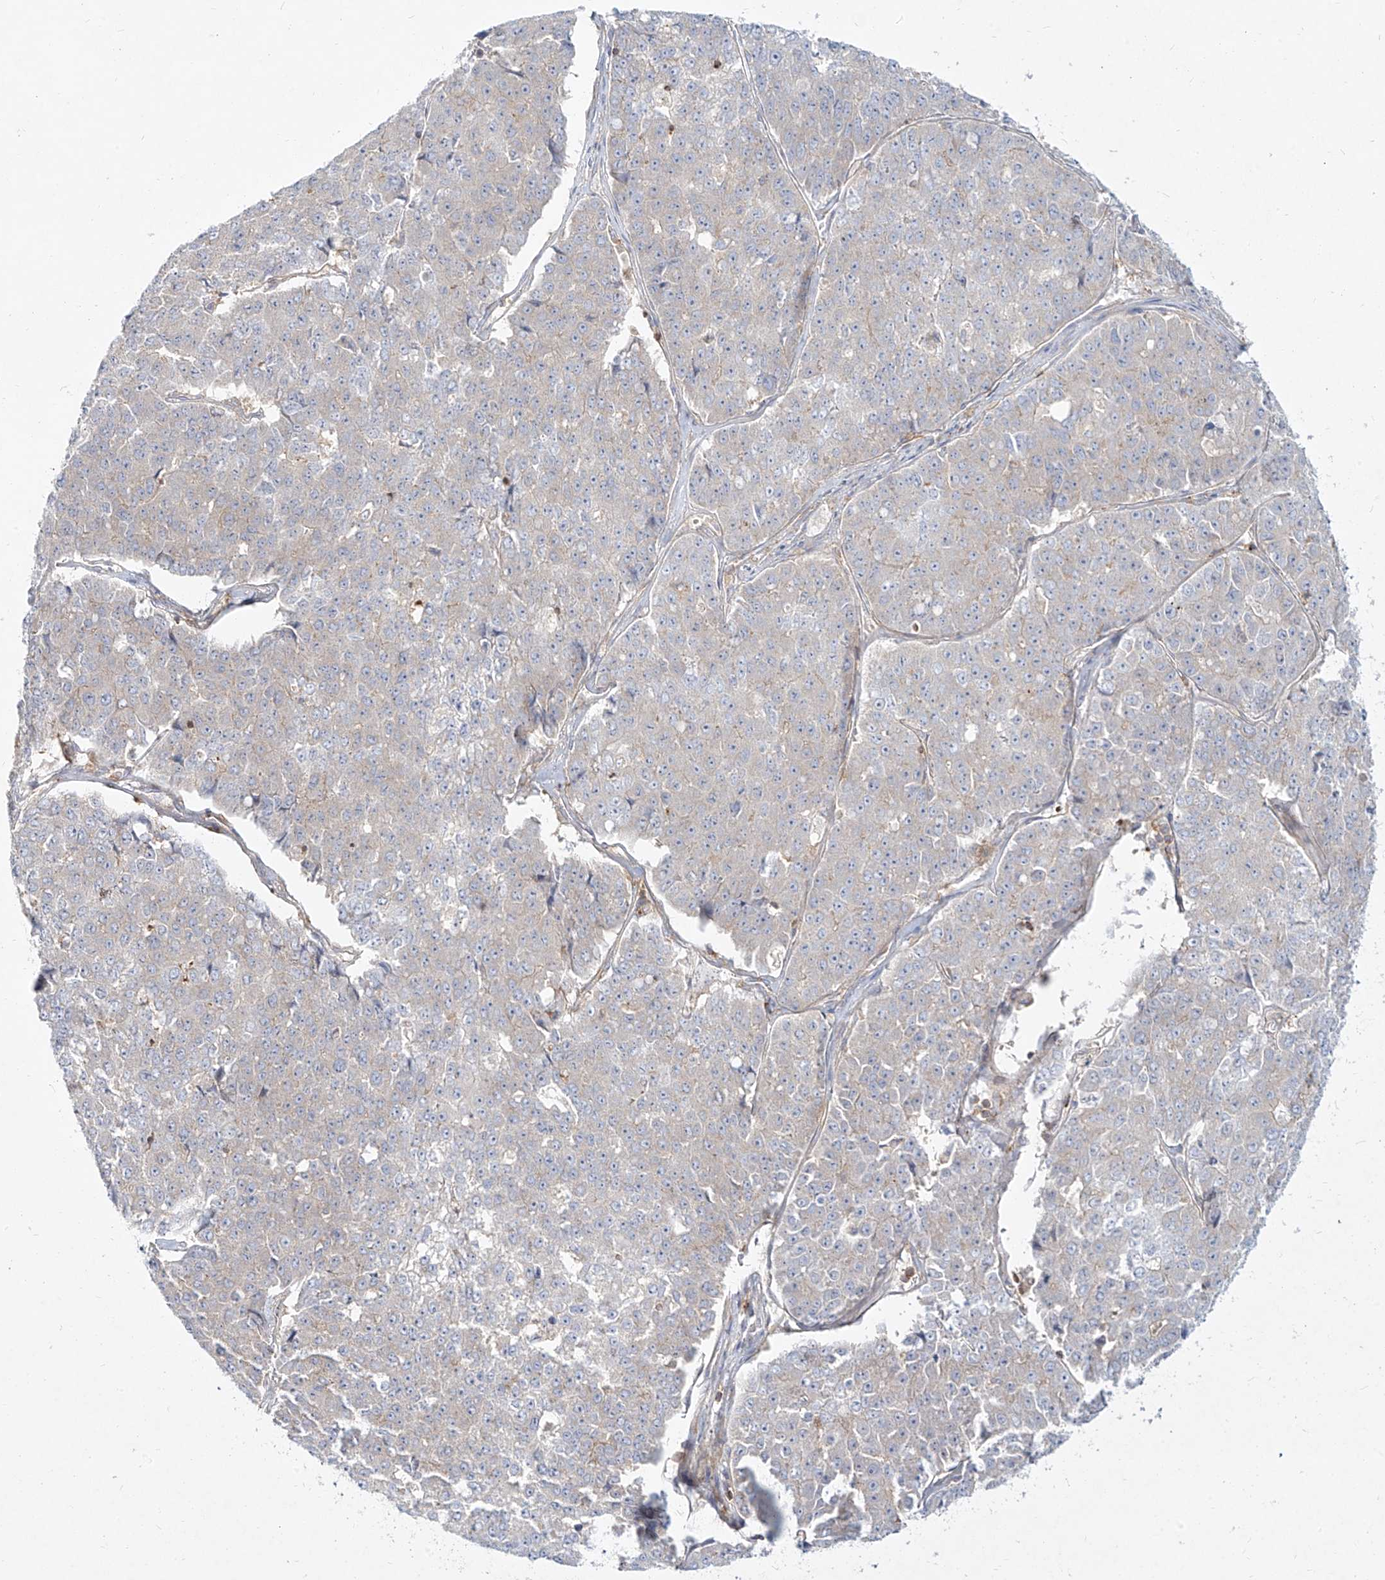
{"staining": {"intensity": "negative", "quantity": "none", "location": "none"}, "tissue": "pancreatic cancer", "cell_type": "Tumor cells", "image_type": "cancer", "snomed": [{"axis": "morphology", "description": "Adenocarcinoma, NOS"}, {"axis": "topography", "description": "Pancreas"}], "caption": "Tumor cells are negative for protein expression in human pancreatic cancer.", "gene": "SLC2A12", "patient": {"sex": "male", "age": 50}}